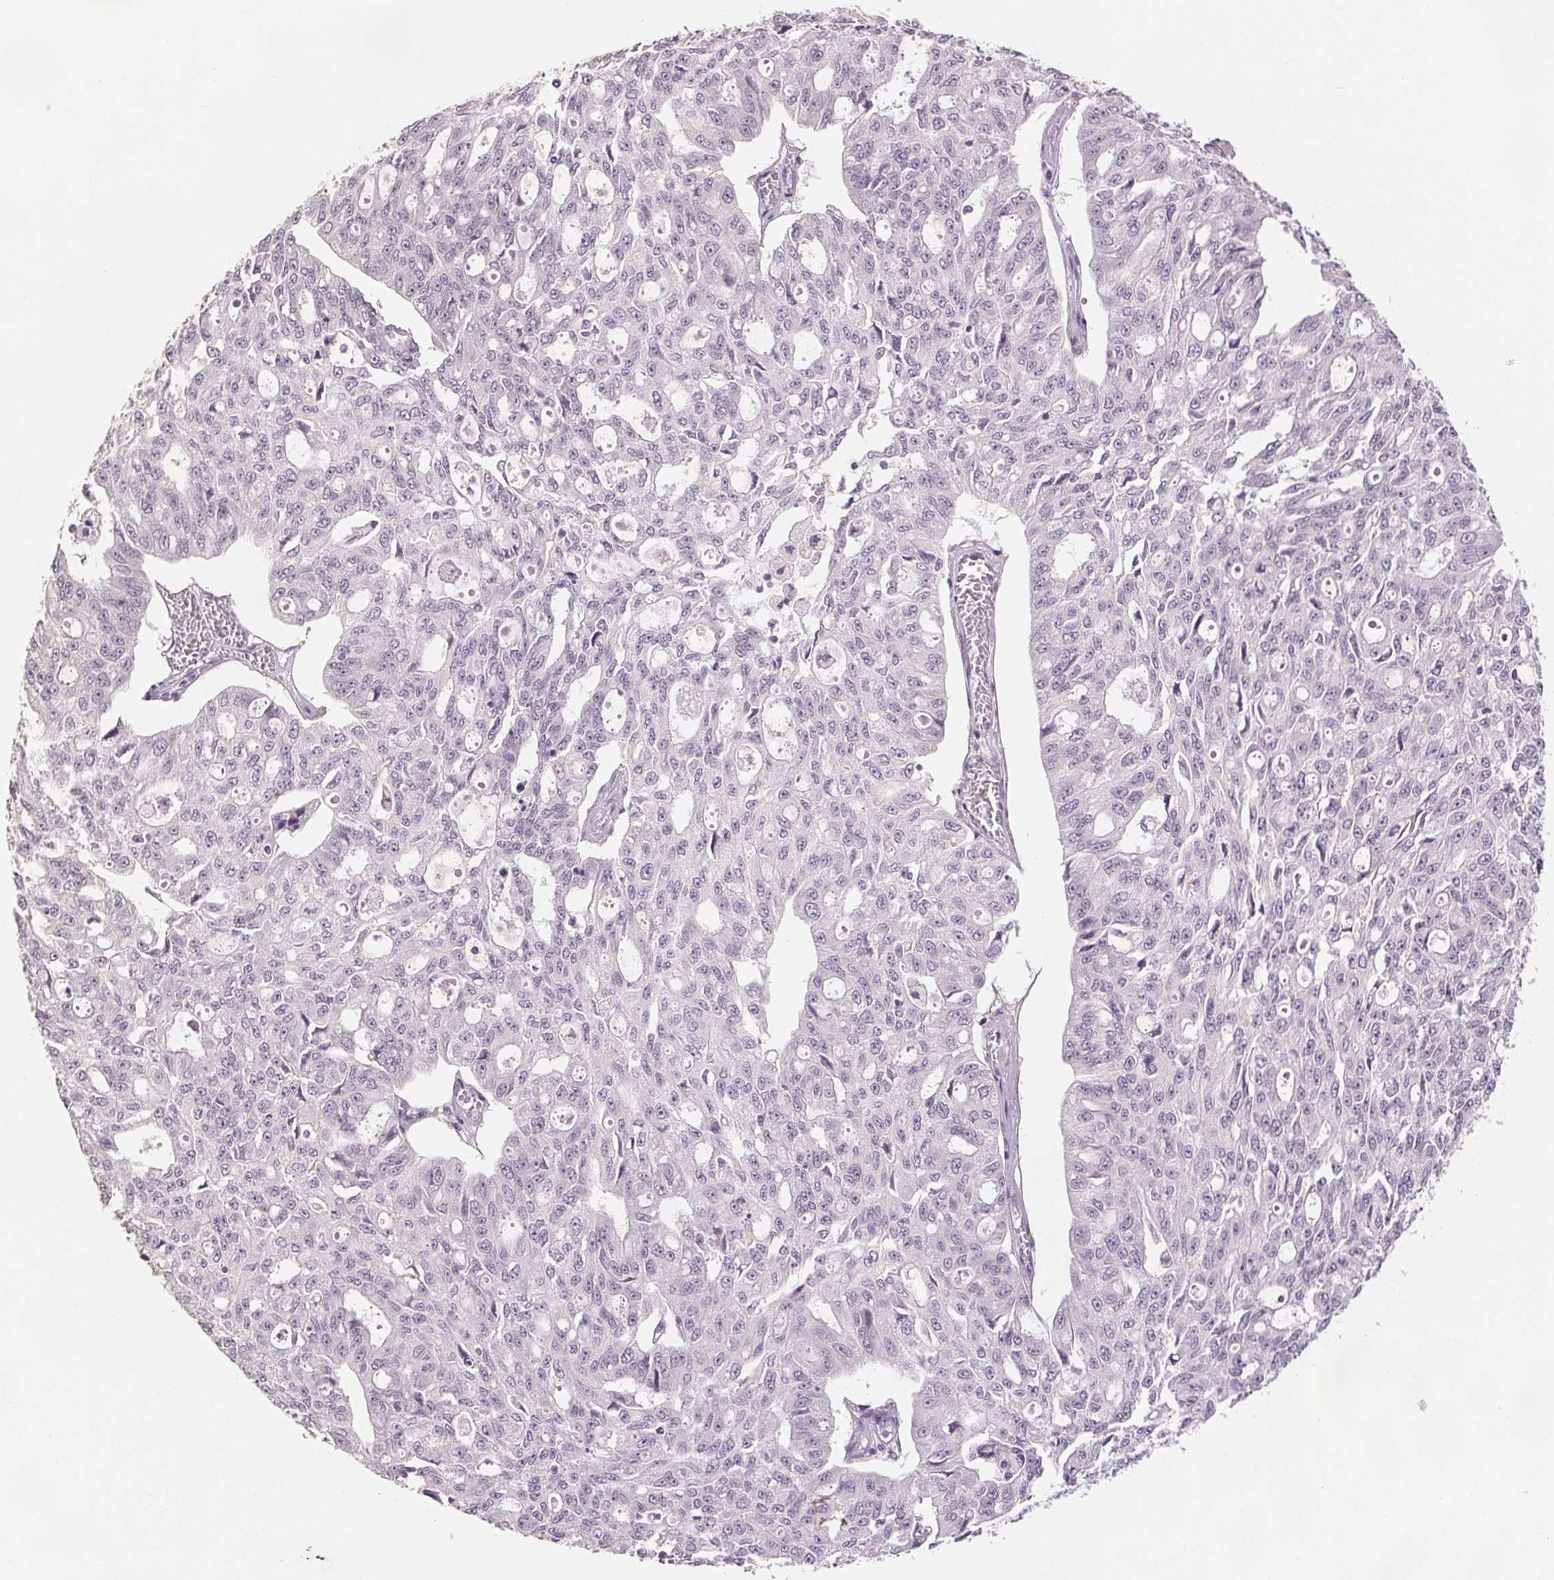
{"staining": {"intensity": "negative", "quantity": "none", "location": "none"}, "tissue": "ovarian cancer", "cell_type": "Tumor cells", "image_type": "cancer", "snomed": [{"axis": "morphology", "description": "Carcinoma, endometroid"}, {"axis": "topography", "description": "Ovary"}], "caption": "Histopathology image shows no protein staining in tumor cells of ovarian cancer (endometroid carcinoma) tissue.", "gene": "FBN1", "patient": {"sex": "female", "age": 65}}